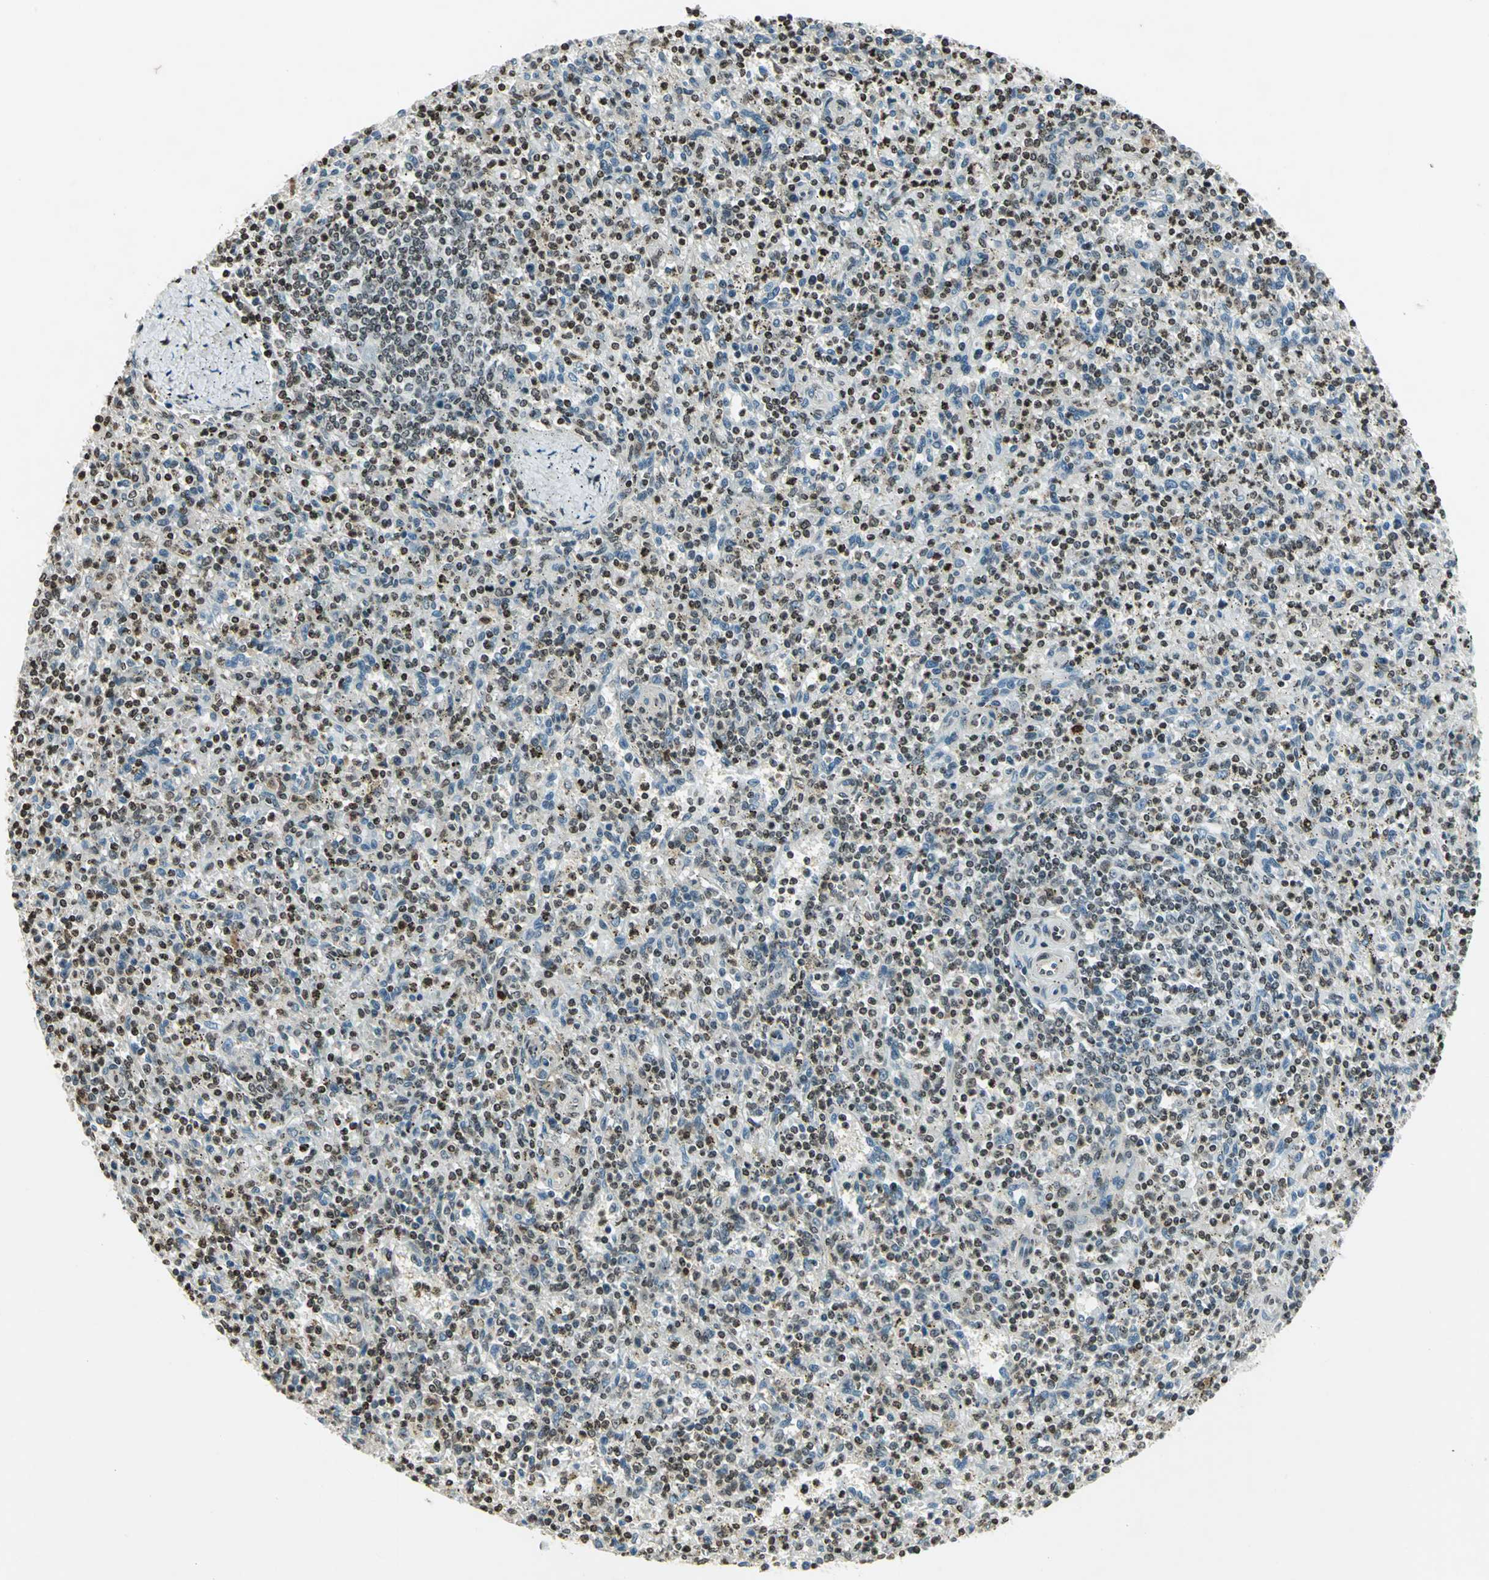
{"staining": {"intensity": "weak", "quantity": "25%-75%", "location": "nuclear"}, "tissue": "spleen", "cell_type": "Cells in red pulp", "image_type": "normal", "snomed": [{"axis": "morphology", "description": "Normal tissue, NOS"}, {"axis": "topography", "description": "Spleen"}], "caption": "IHC (DAB) staining of benign human spleen demonstrates weak nuclear protein positivity in approximately 25%-75% of cells in red pulp.", "gene": "LGALS3", "patient": {"sex": "male", "age": 72}}